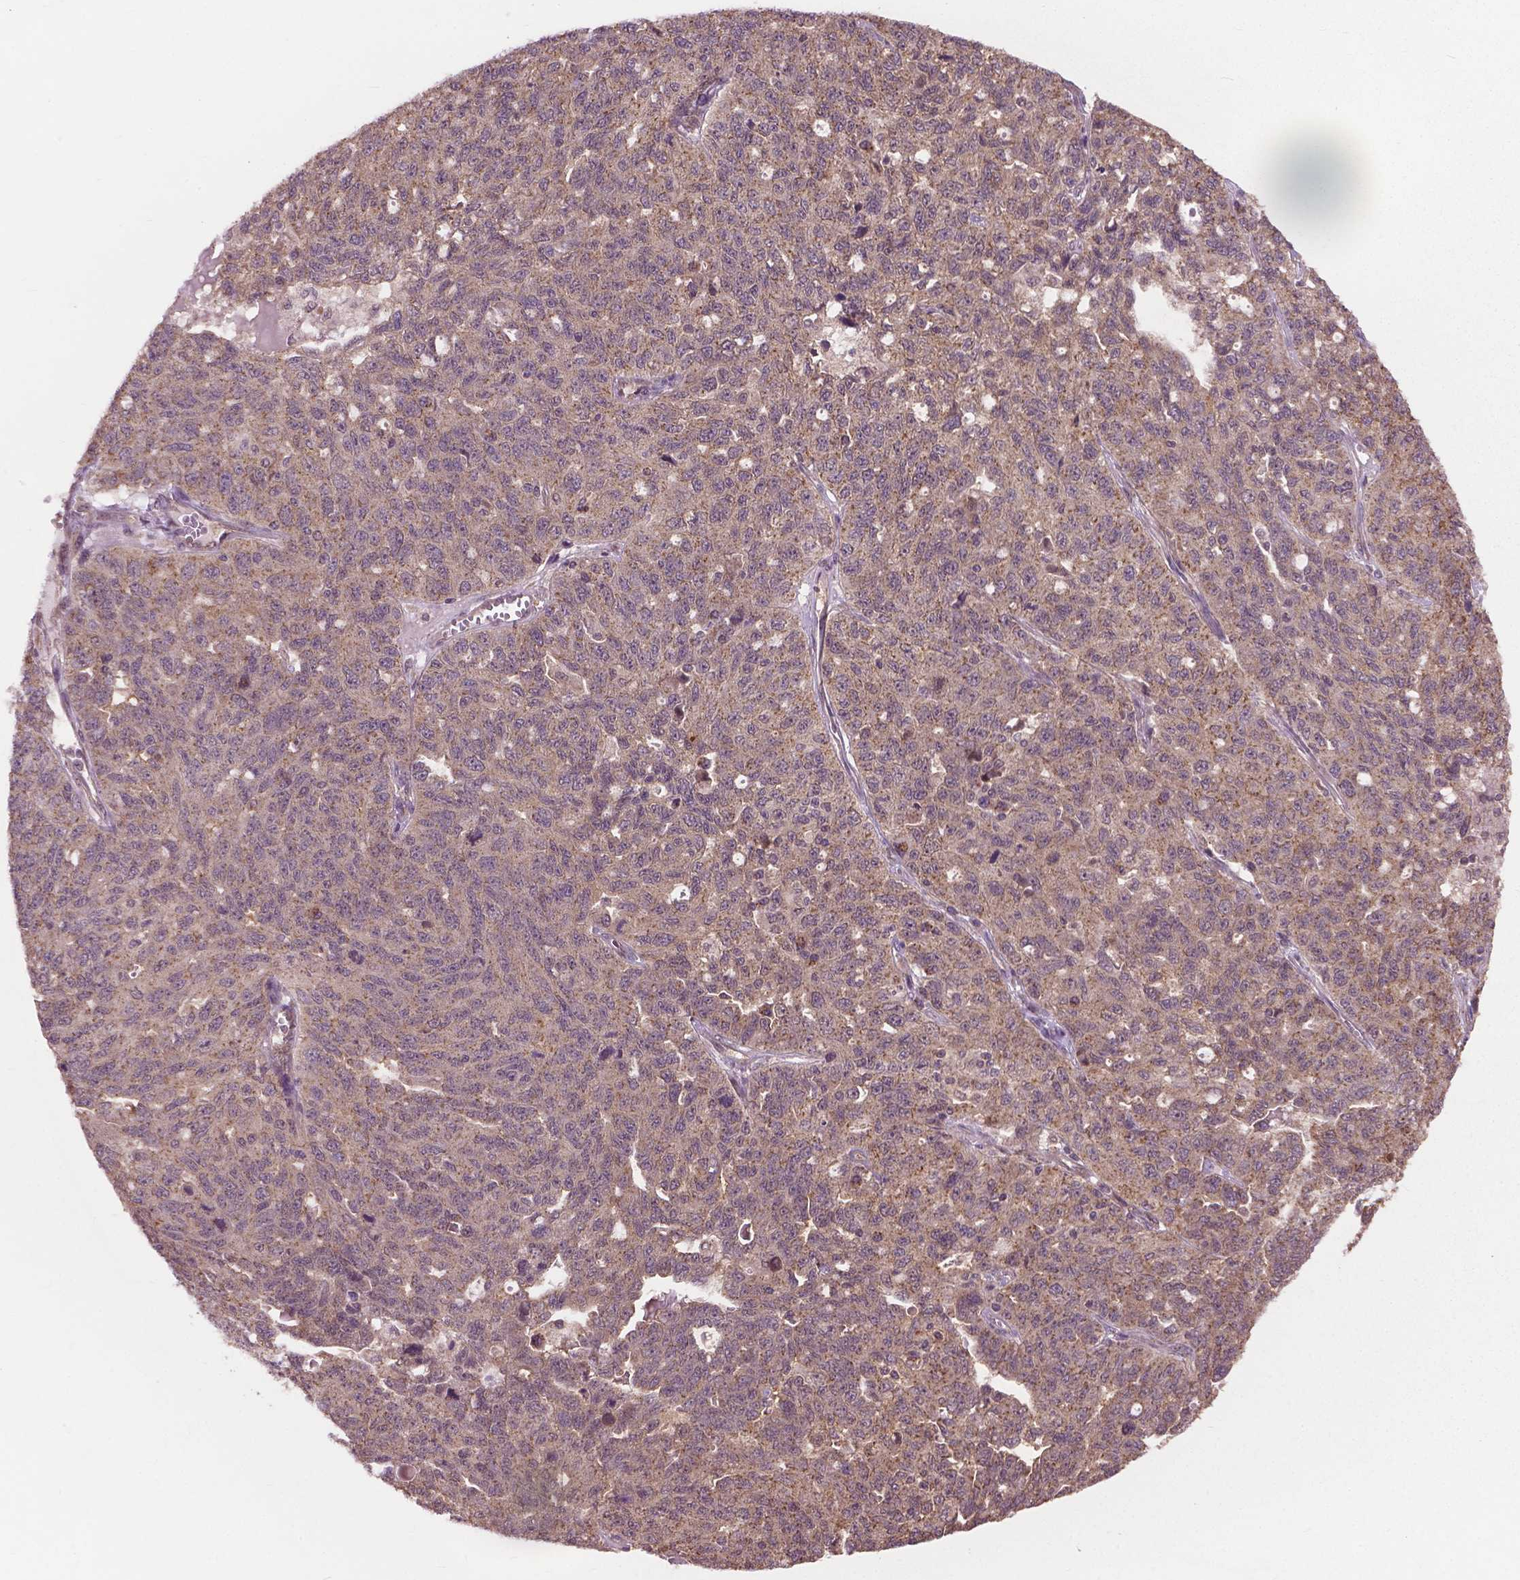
{"staining": {"intensity": "weak", "quantity": ">75%", "location": "cytoplasmic/membranous"}, "tissue": "ovarian cancer", "cell_type": "Tumor cells", "image_type": "cancer", "snomed": [{"axis": "morphology", "description": "Cystadenocarcinoma, serous, NOS"}, {"axis": "topography", "description": "Ovary"}], "caption": "Protein staining exhibits weak cytoplasmic/membranous positivity in approximately >75% of tumor cells in ovarian serous cystadenocarcinoma.", "gene": "PPP1CB", "patient": {"sex": "female", "age": 71}}